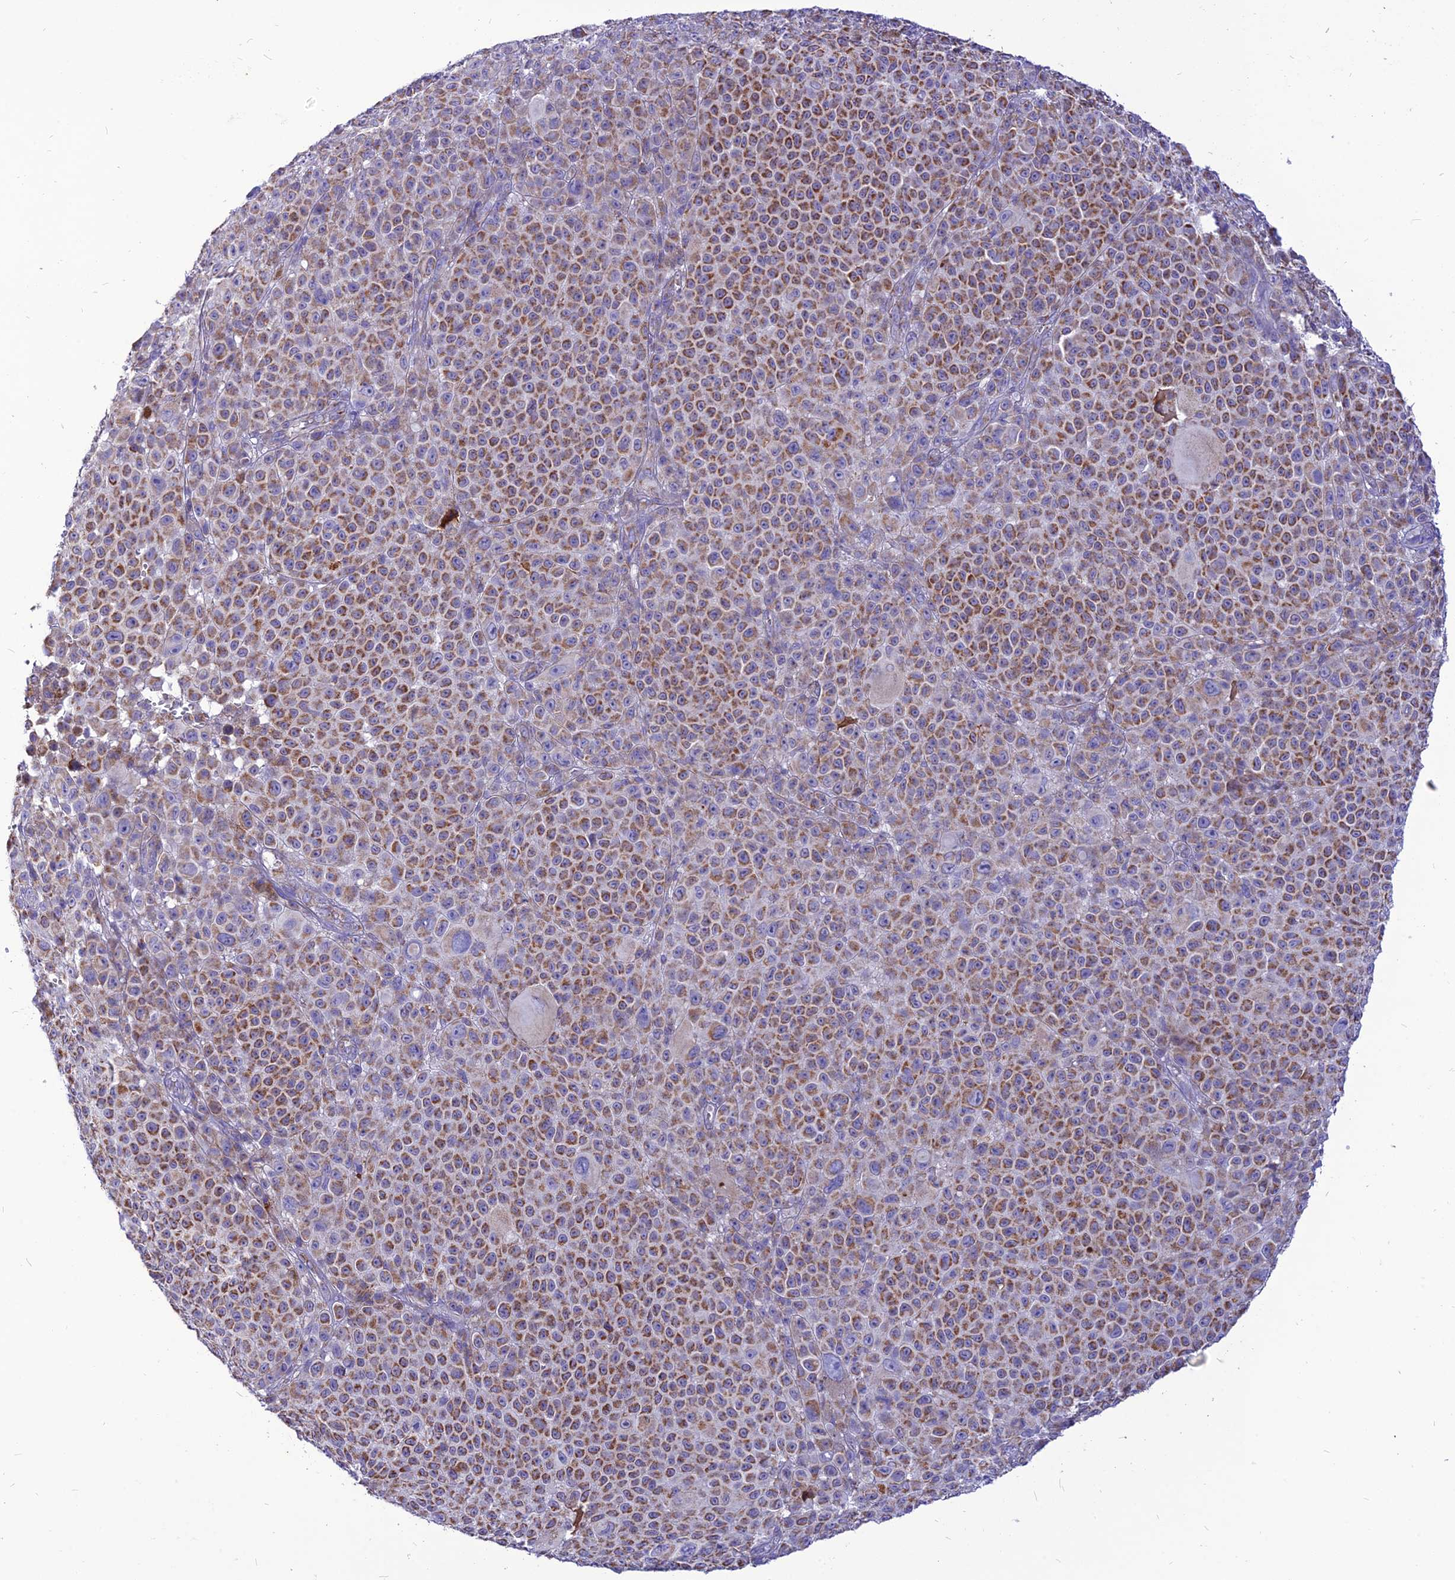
{"staining": {"intensity": "moderate", "quantity": ">75%", "location": "cytoplasmic/membranous"}, "tissue": "melanoma", "cell_type": "Tumor cells", "image_type": "cancer", "snomed": [{"axis": "morphology", "description": "Malignant melanoma, NOS"}, {"axis": "topography", "description": "Skin"}], "caption": "This photomicrograph reveals IHC staining of malignant melanoma, with medium moderate cytoplasmic/membranous expression in approximately >75% of tumor cells.", "gene": "ECI1", "patient": {"sex": "female", "age": 94}}